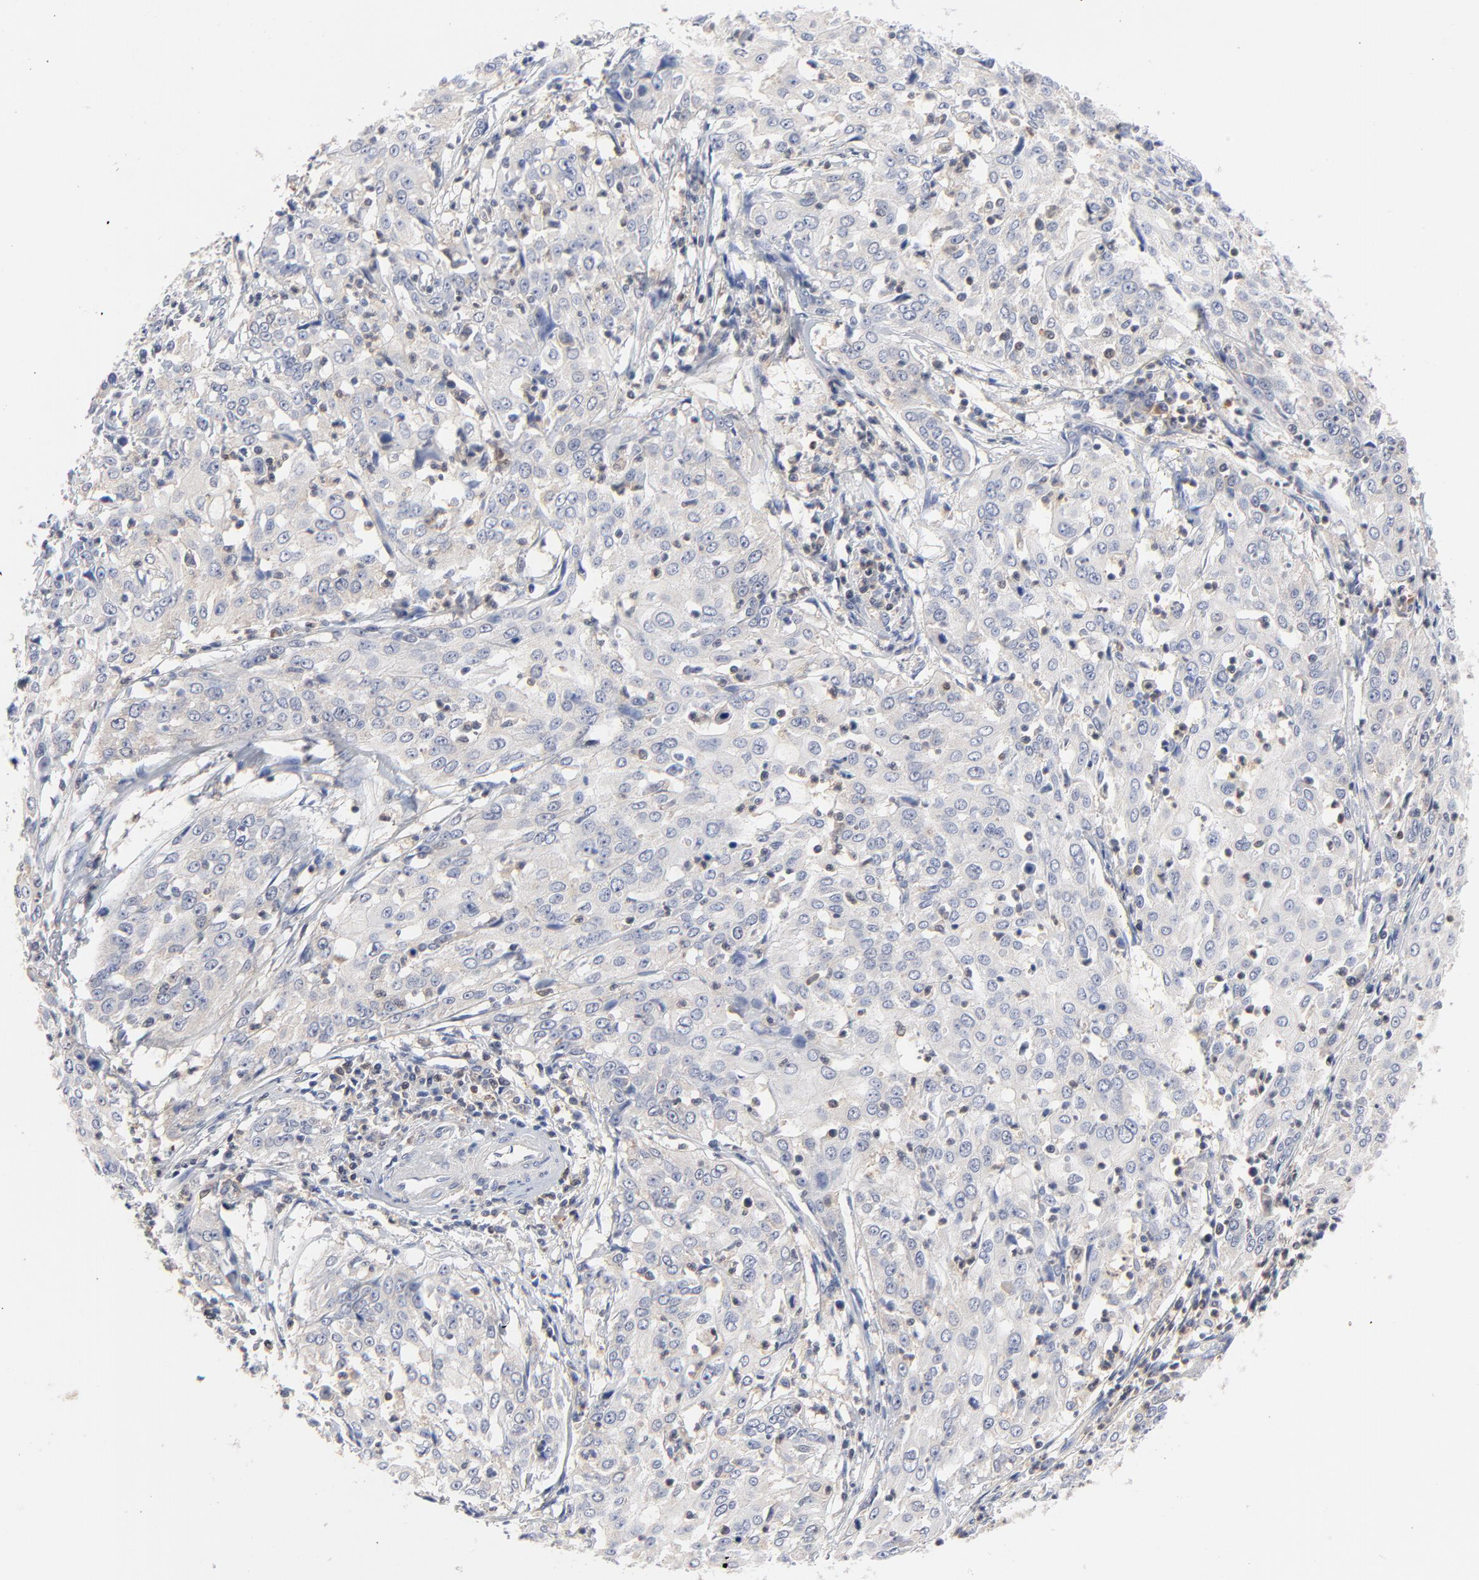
{"staining": {"intensity": "weak", "quantity": "<25%", "location": "cytoplasmic/membranous"}, "tissue": "cervical cancer", "cell_type": "Tumor cells", "image_type": "cancer", "snomed": [{"axis": "morphology", "description": "Squamous cell carcinoma, NOS"}, {"axis": "topography", "description": "Cervix"}], "caption": "Tumor cells show no significant positivity in cervical cancer (squamous cell carcinoma).", "gene": "CAB39L", "patient": {"sex": "female", "age": 39}}